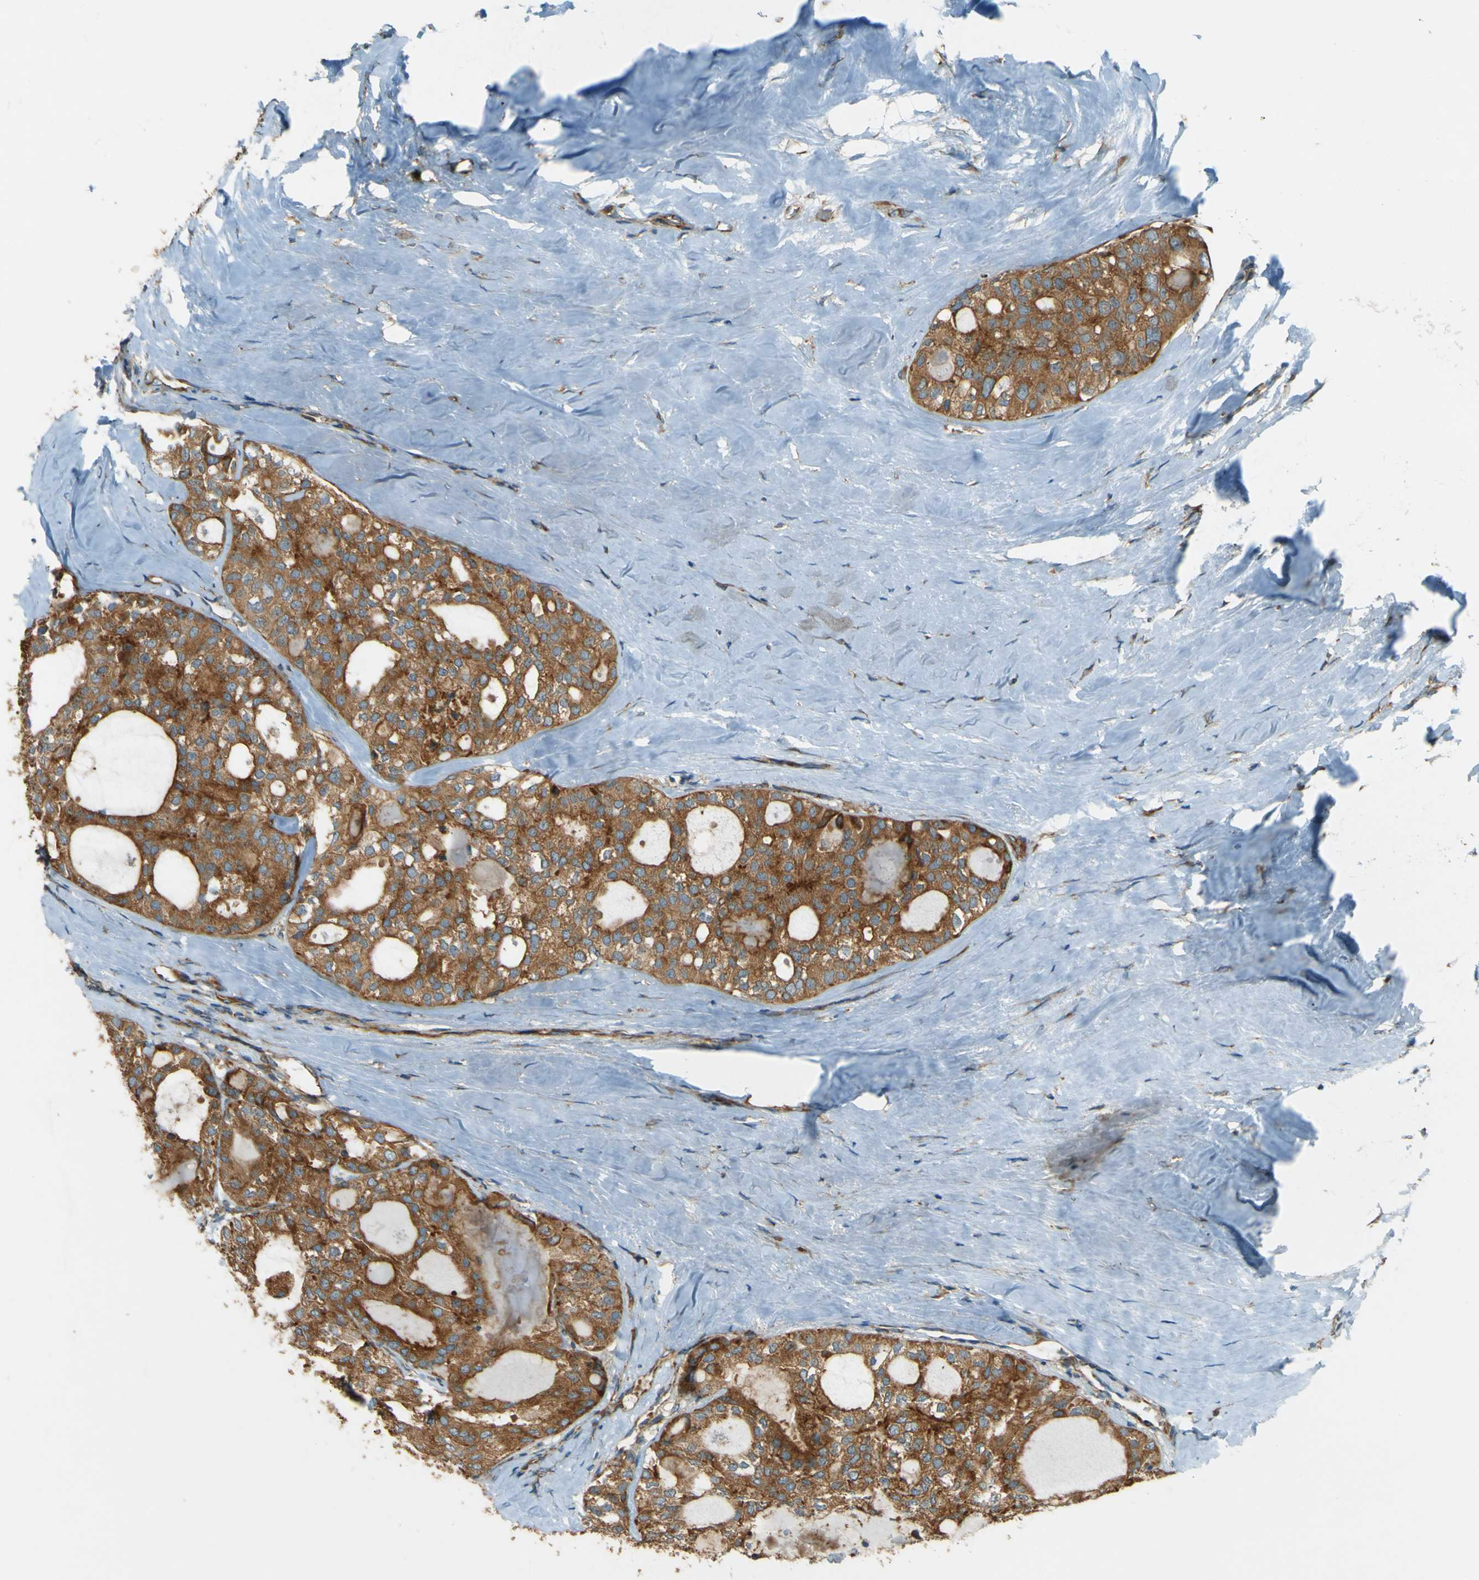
{"staining": {"intensity": "strong", "quantity": ">75%", "location": "cytoplasmic/membranous"}, "tissue": "thyroid cancer", "cell_type": "Tumor cells", "image_type": "cancer", "snomed": [{"axis": "morphology", "description": "Follicular adenoma carcinoma, NOS"}, {"axis": "topography", "description": "Thyroid gland"}], "caption": "Follicular adenoma carcinoma (thyroid) tissue displays strong cytoplasmic/membranous staining in approximately >75% of tumor cells, visualized by immunohistochemistry.", "gene": "DNAJC5", "patient": {"sex": "male", "age": 75}}